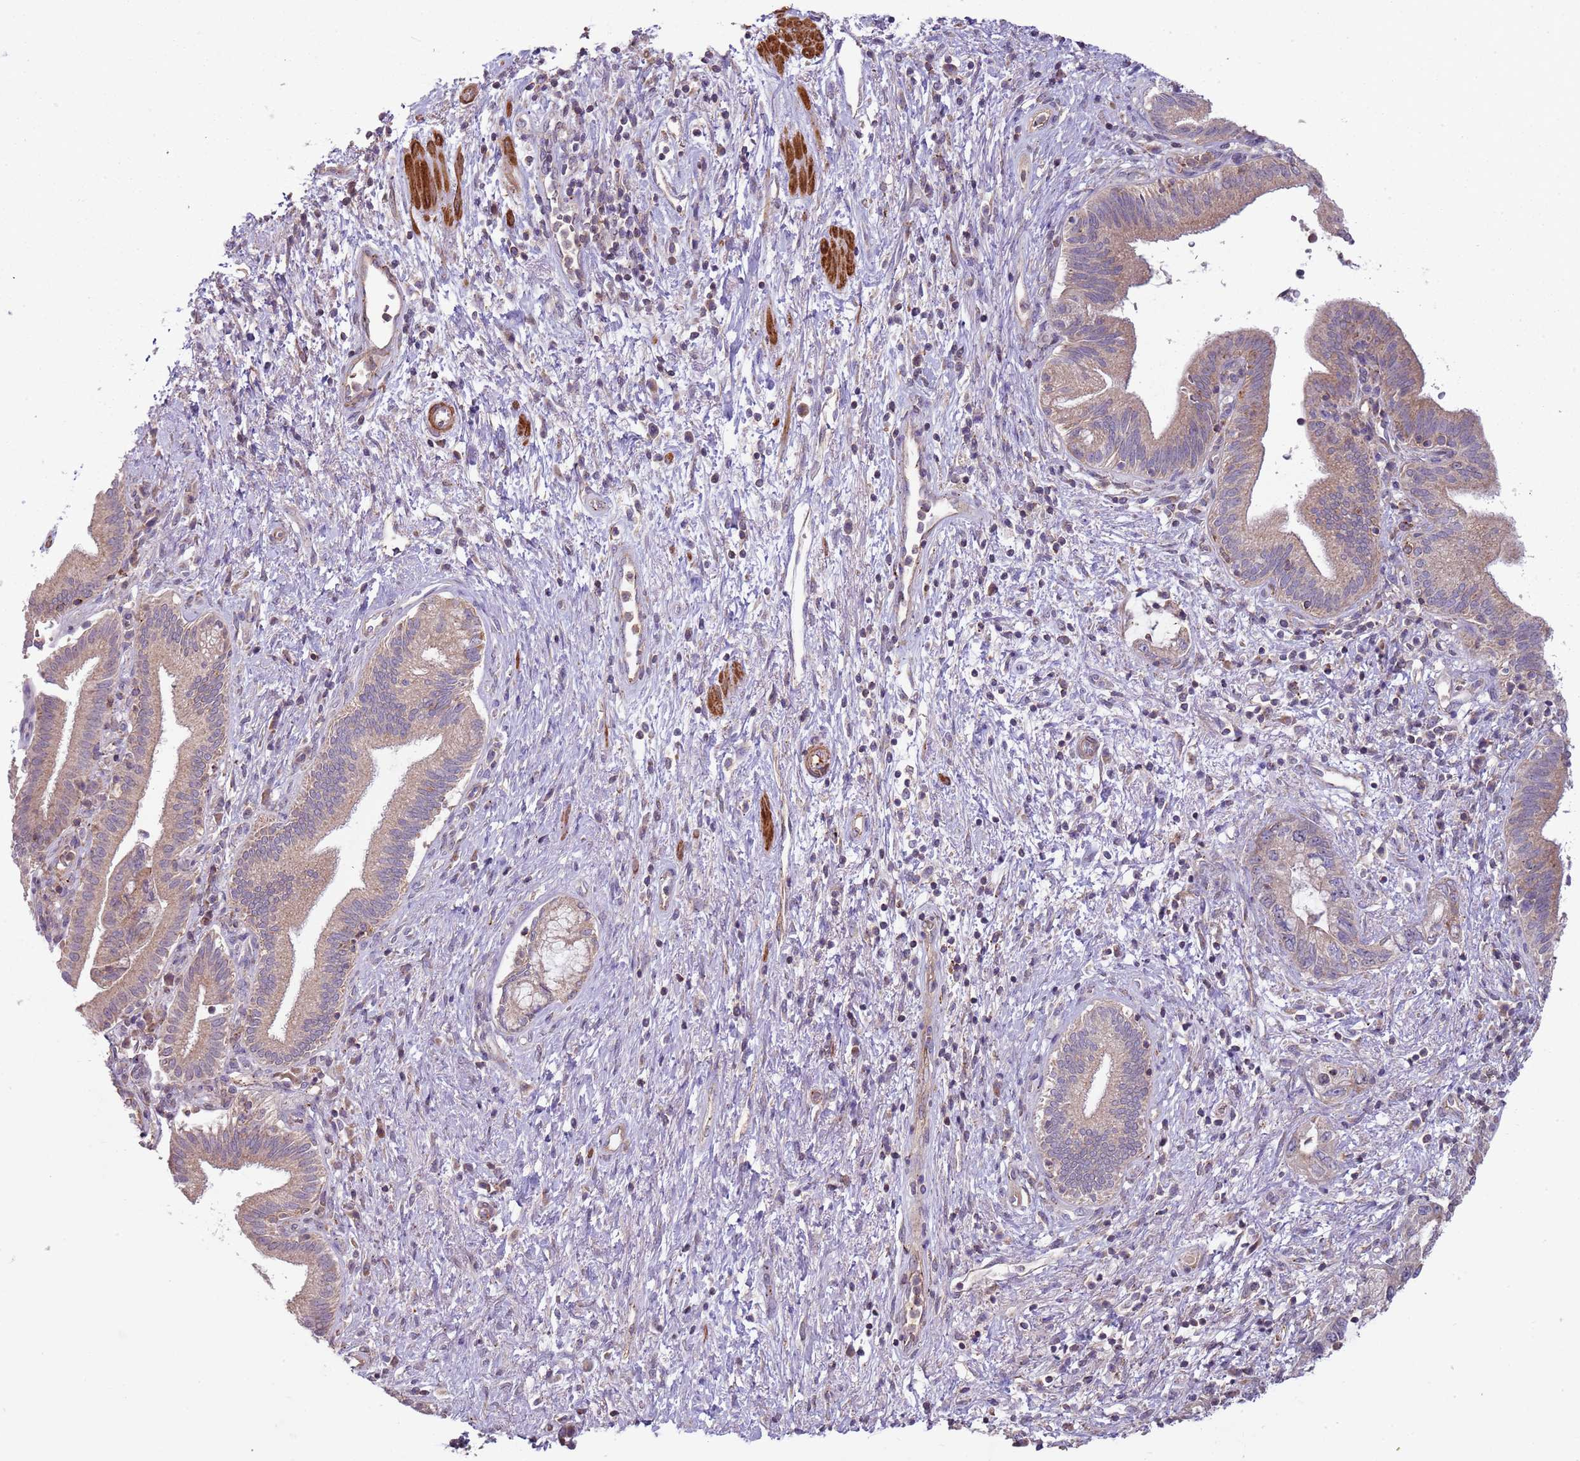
{"staining": {"intensity": "weak", "quantity": ">75%", "location": "cytoplasmic/membranous"}, "tissue": "pancreatic cancer", "cell_type": "Tumor cells", "image_type": "cancer", "snomed": [{"axis": "morphology", "description": "Adenocarcinoma, NOS"}, {"axis": "topography", "description": "Pancreas"}], "caption": "Adenocarcinoma (pancreatic) stained with immunohistochemistry (IHC) displays weak cytoplasmic/membranous staining in approximately >75% of tumor cells.", "gene": "DTD2", "patient": {"sex": "female", "age": 73}}